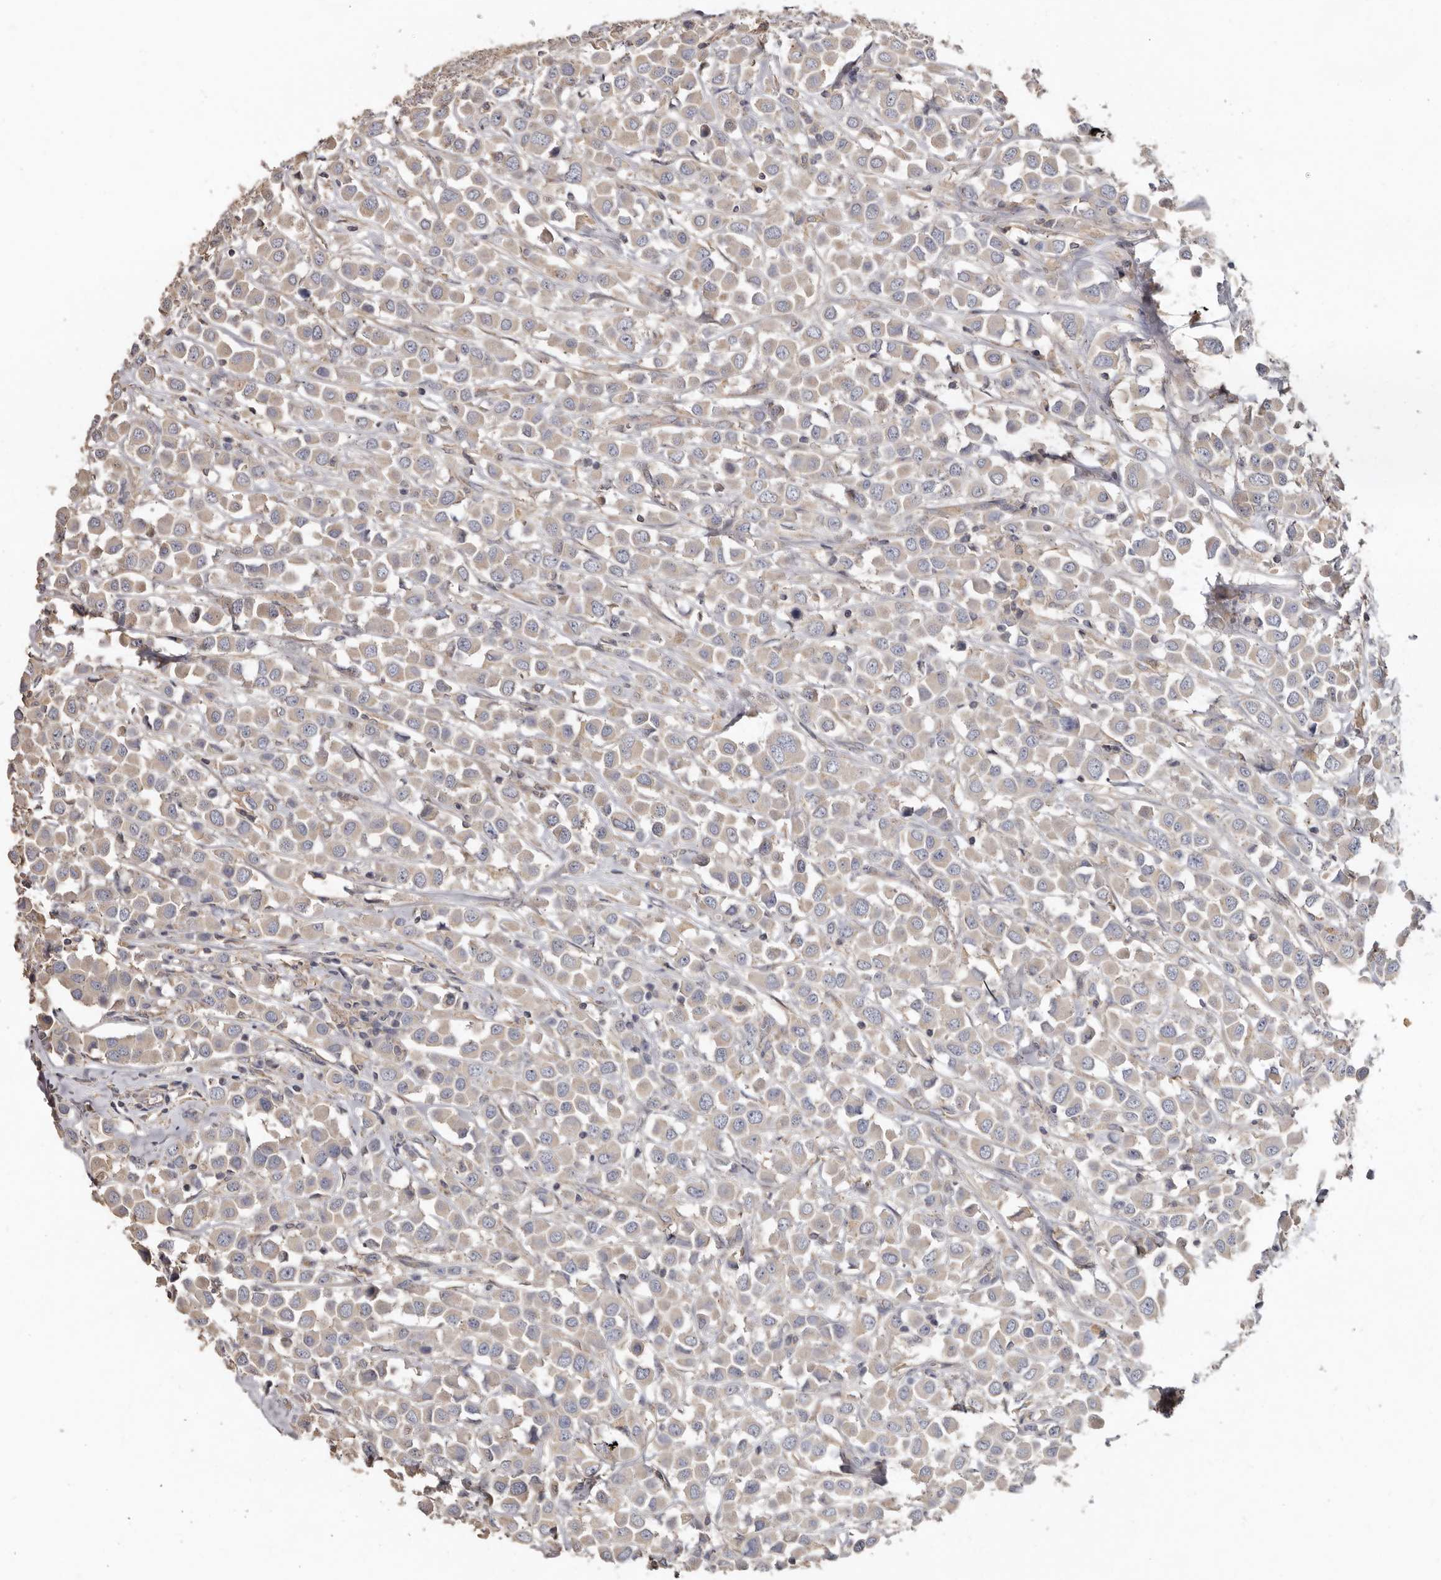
{"staining": {"intensity": "weak", "quantity": "25%-75%", "location": "cytoplasmic/membranous"}, "tissue": "breast cancer", "cell_type": "Tumor cells", "image_type": "cancer", "snomed": [{"axis": "morphology", "description": "Duct carcinoma"}, {"axis": "topography", "description": "Breast"}], "caption": "Breast cancer stained with DAB IHC shows low levels of weak cytoplasmic/membranous expression in approximately 25%-75% of tumor cells.", "gene": "FLCN", "patient": {"sex": "female", "age": 61}}